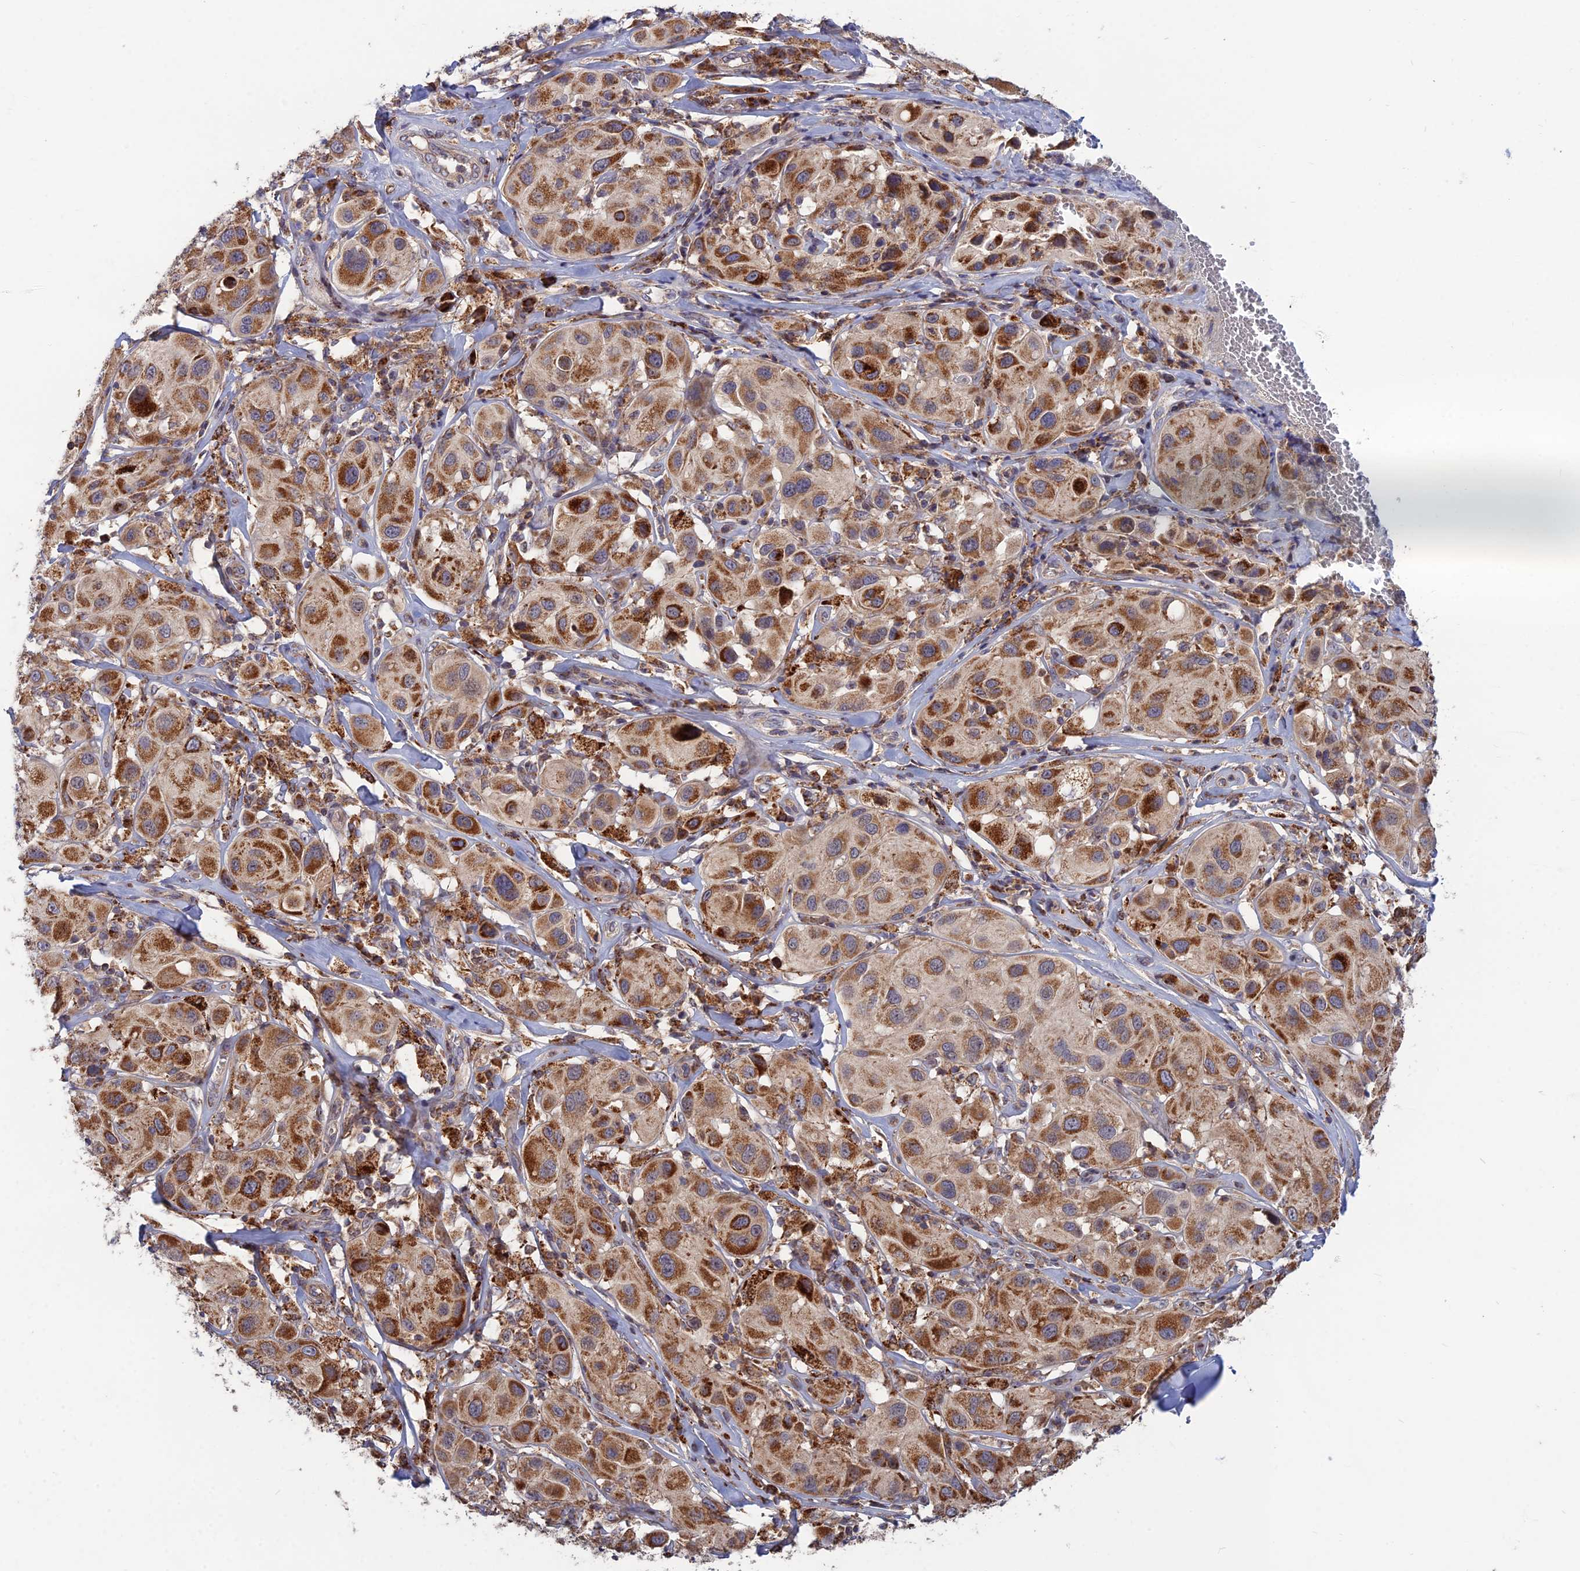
{"staining": {"intensity": "moderate", "quantity": ">75%", "location": "cytoplasmic/membranous"}, "tissue": "melanoma", "cell_type": "Tumor cells", "image_type": "cancer", "snomed": [{"axis": "morphology", "description": "Malignant melanoma, Metastatic site"}, {"axis": "topography", "description": "Skin"}], "caption": "Immunohistochemical staining of melanoma displays medium levels of moderate cytoplasmic/membranous positivity in approximately >75% of tumor cells.", "gene": "RIC8B", "patient": {"sex": "male", "age": 41}}